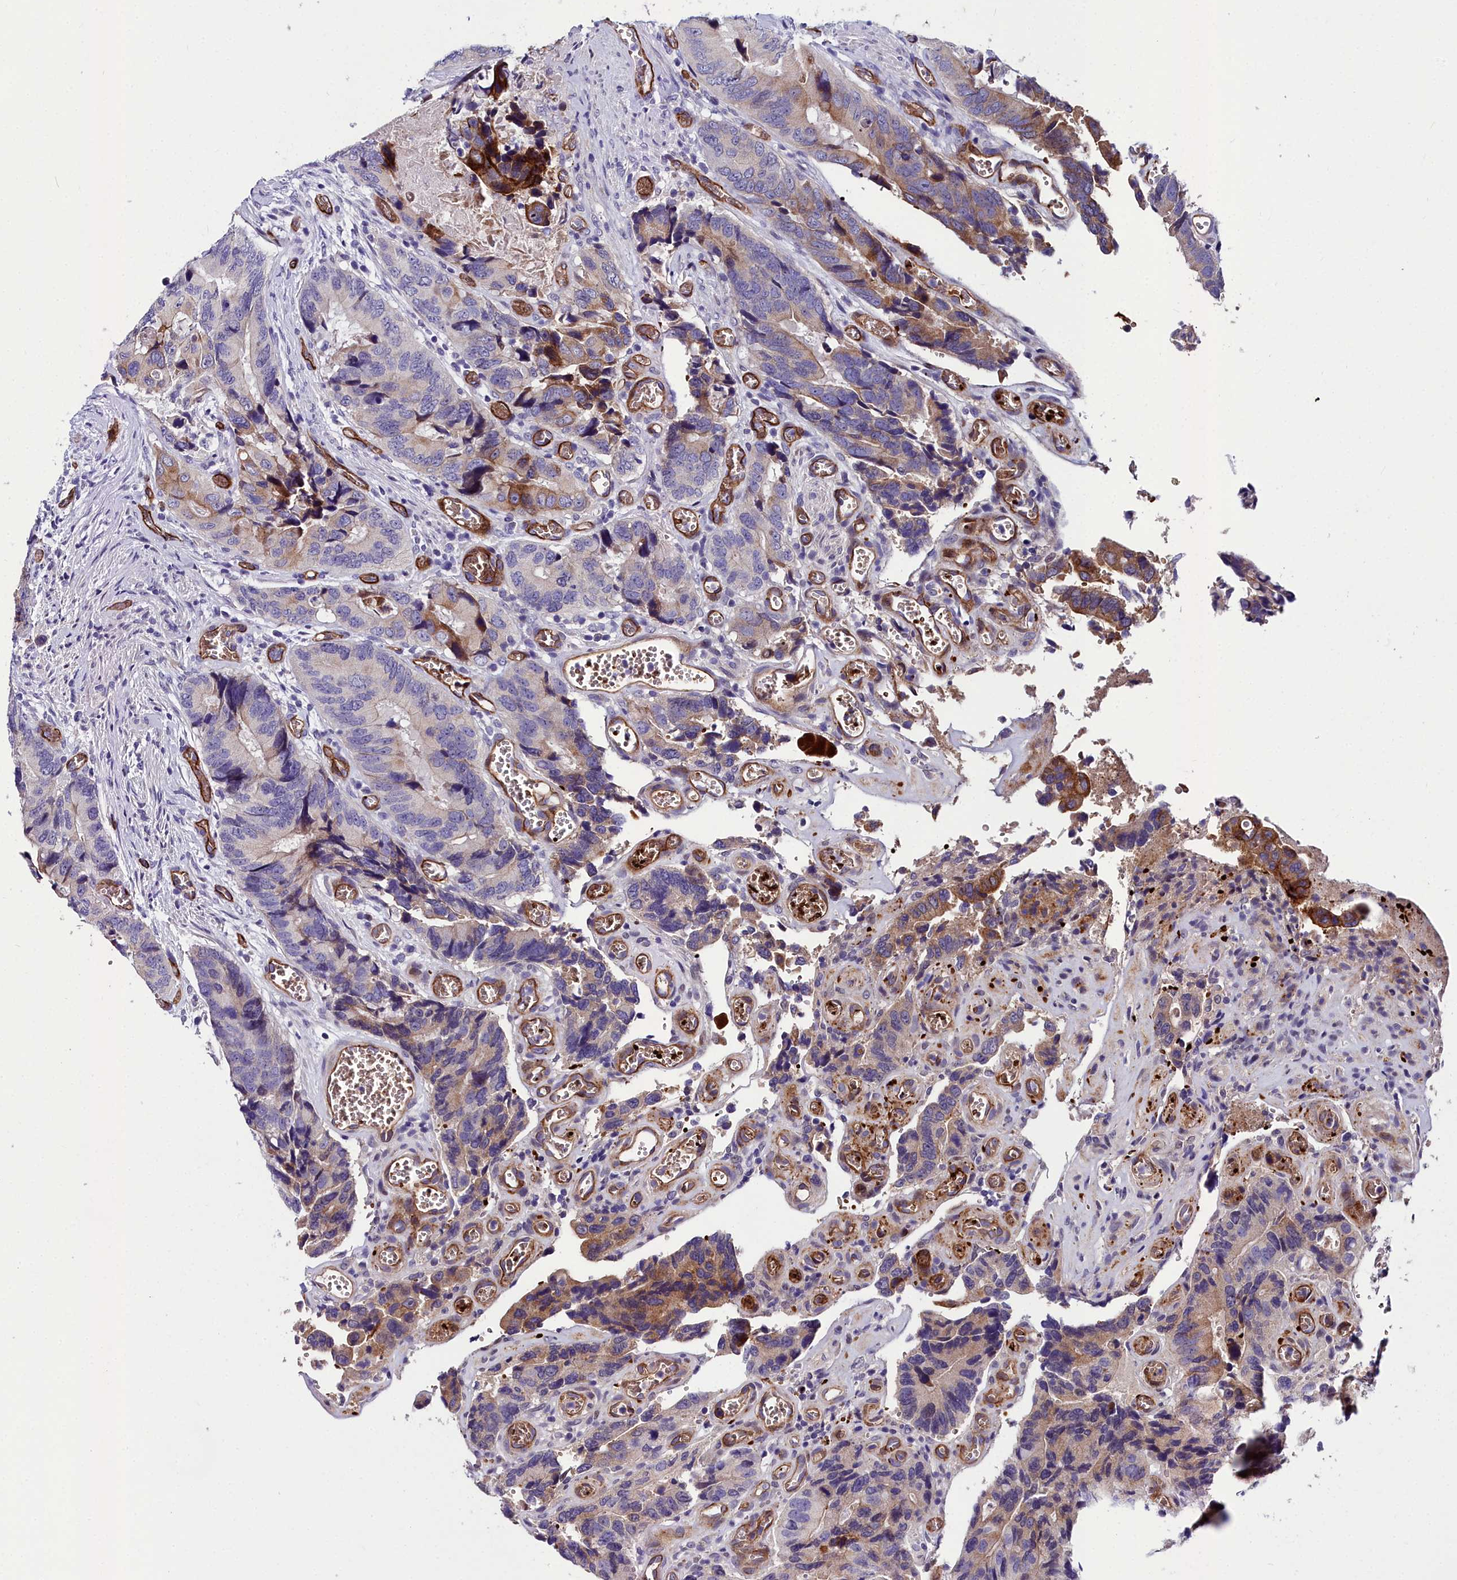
{"staining": {"intensity": "moderate", "quantity": "25%-75%", "location": "cytoplasmic/membranous"}, "tissue": "colorectal cancer", "cell_type": "Tumor cells", "image_type": "cancer", "snomed": [{"axis": "morphology", "description": "Adenocarcinoma, NOS"}, {"axis": "topography", "description": "Colon"}], "caption": "High-magnification brightfield microscopy of colorectal cancer stained with DAB (3,3'-diaminobenzidine) (brown) and counterstained with hematoxylin (blue). tumor cells exhibit moderate cytoplasmic/membranous positivity is present in about25%-75% of cells.", "gene": "CYP4F11", "patient": {"sex": "male", "age": 84}}